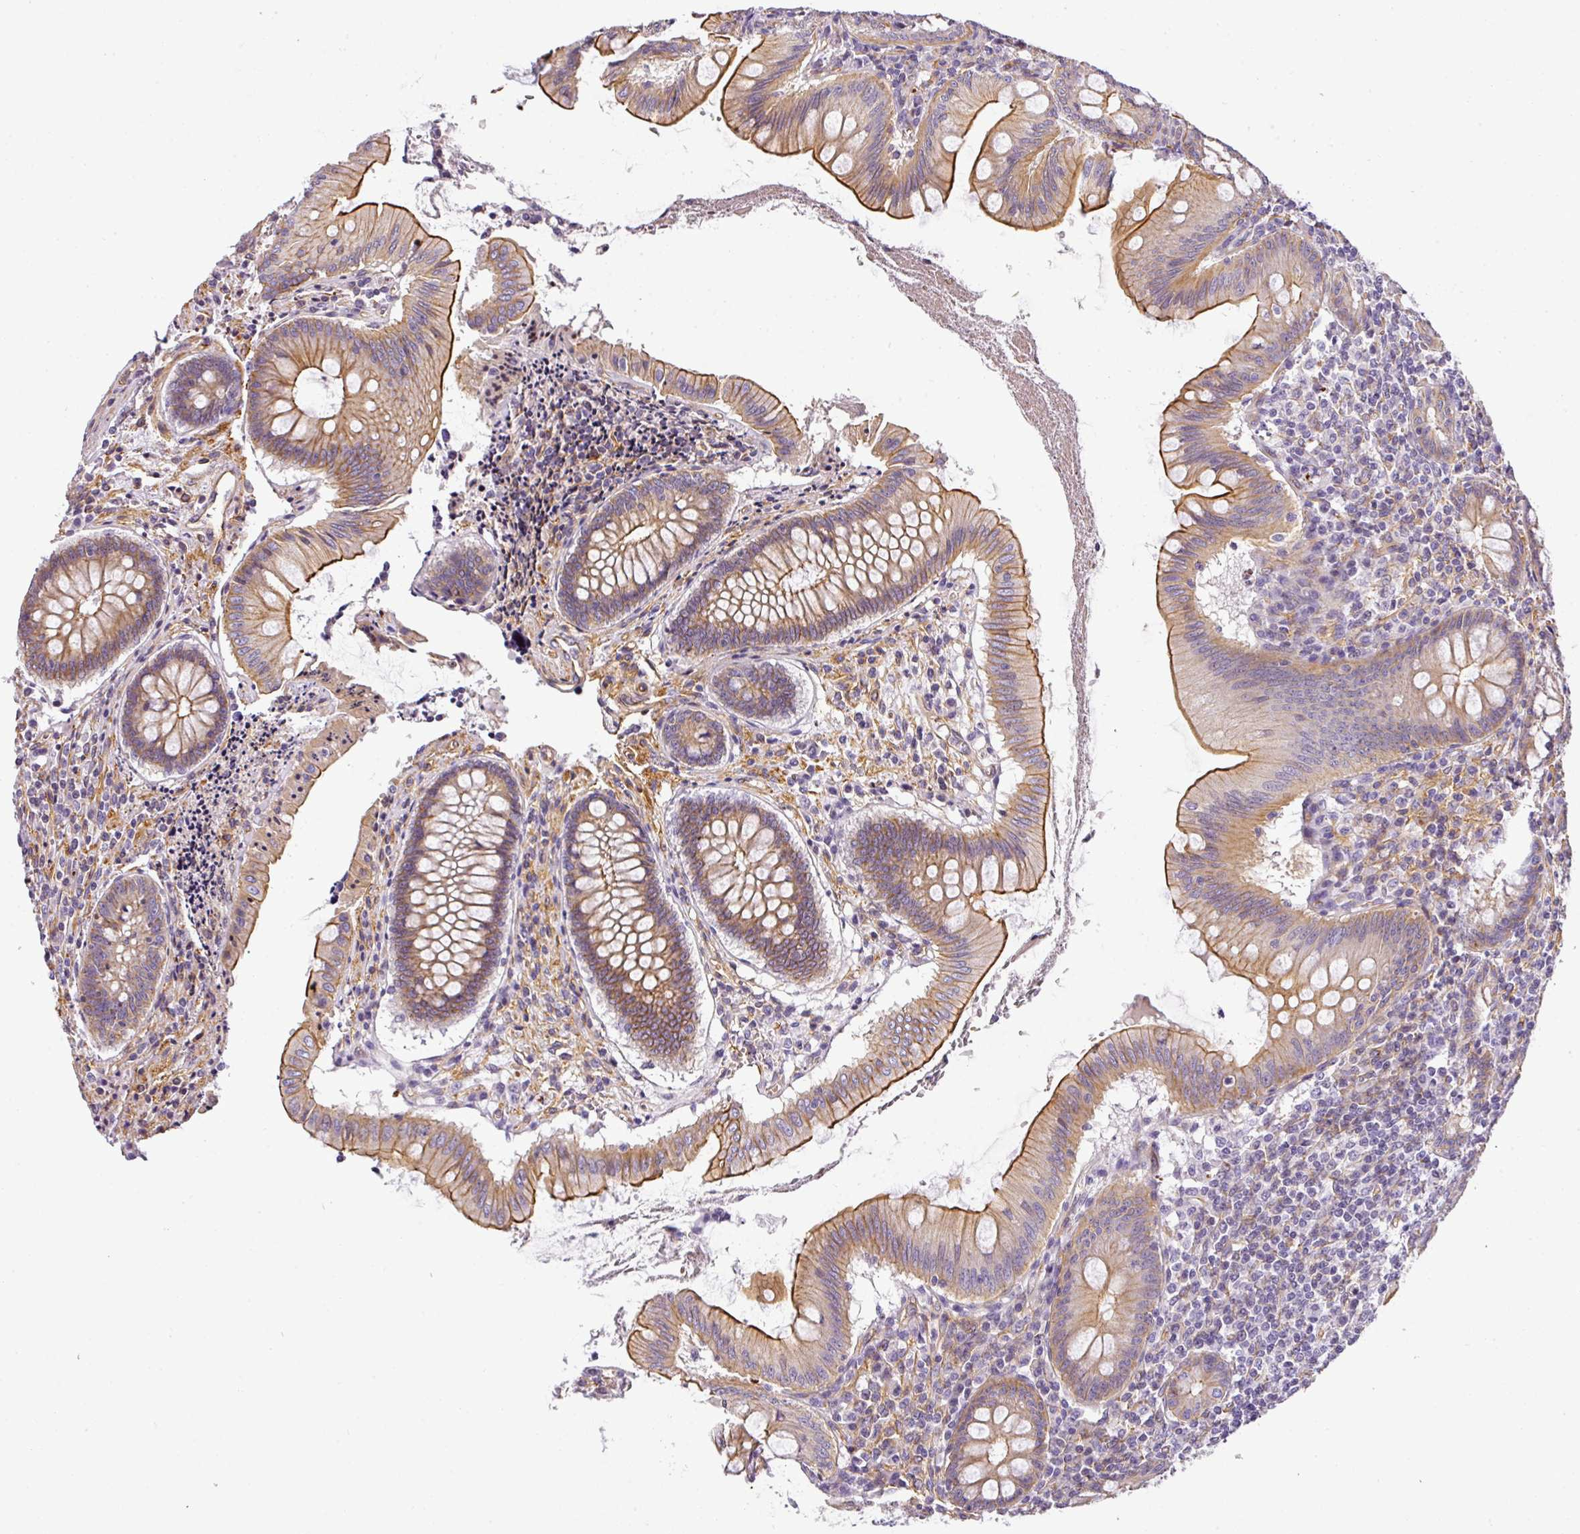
{"staining": {"intensity": "moderate", "quantity": ">75%", "location": "cytoplasmic/membranous"}, "tissue": "appendix", "cell_type": "Glandular cells", "image_type": "normal", "snomed": [{"axis": "morphology", "description": "Normal tissue, NOS"}, {"axis": "topography", "description": "Appendix"}], "caption": "Protein staining by immunohistochemistry (IHC) displays moderate cytoplasmic/membranous expression in about >75% of glandular cells in unremarkable appendix.", "gene": "OR11H4", "patient": {"sex": "female", "age": 51}}